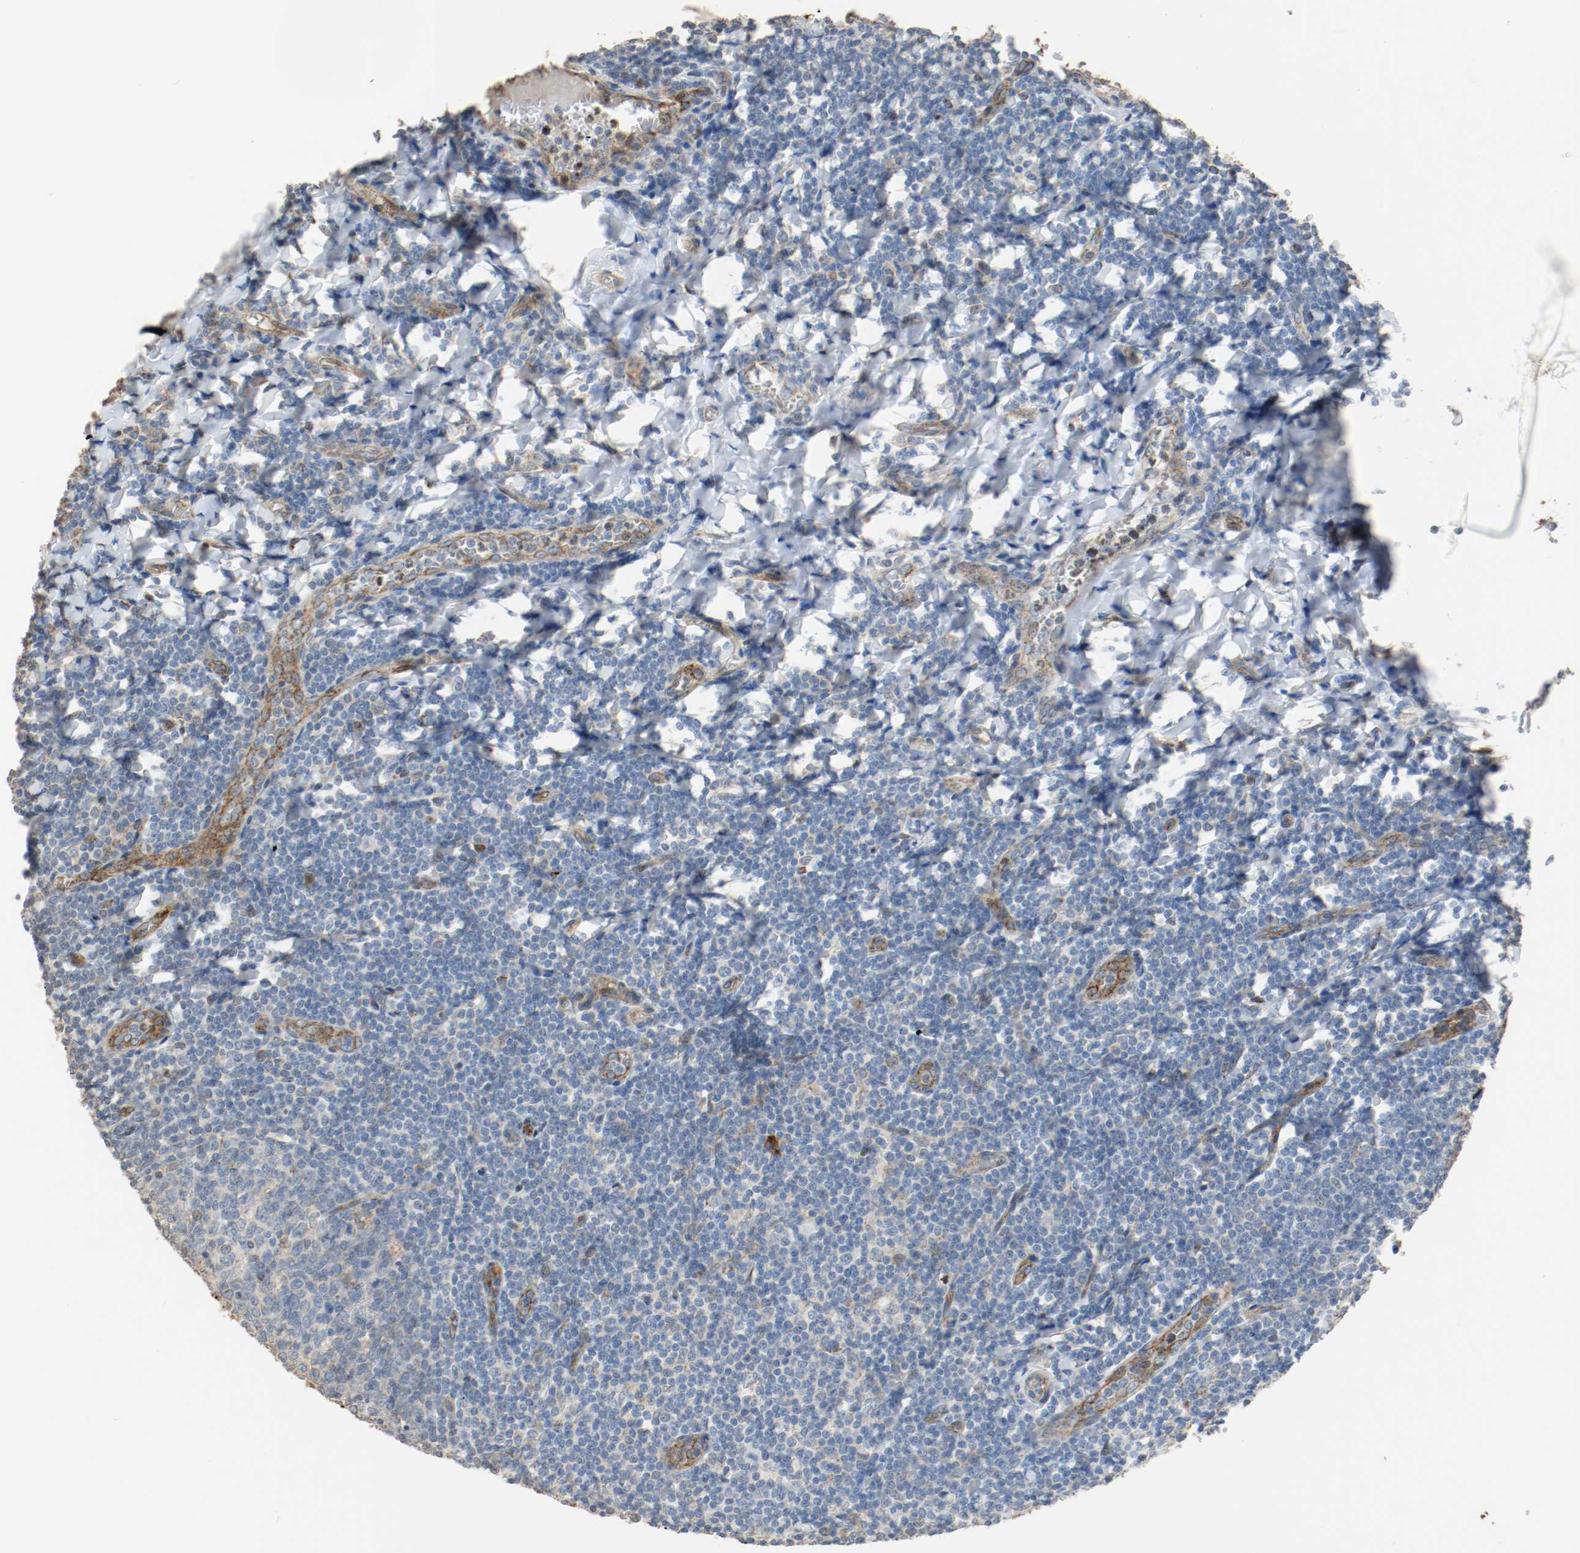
{"staining": {"intensity": "moderate", "quantity": "25%-75%", "location": "cytoplasmic/membranous"}, "tissue": "tonsil", "cell_type": "Germinal center cells", "image_type": "normal", "snomed": [{"axis": "morphology", "description": "Normal tissue, NOS"}, {"axis": "topography", "description": "Tonsil"}], "caption": "An image of human tonsil stained for a protein displays moderate cytoplasmic/membranous brown staining in germinal center cells.", "gene": "ALDH4A1", "patient": {"sex": "male", "age": 31}}